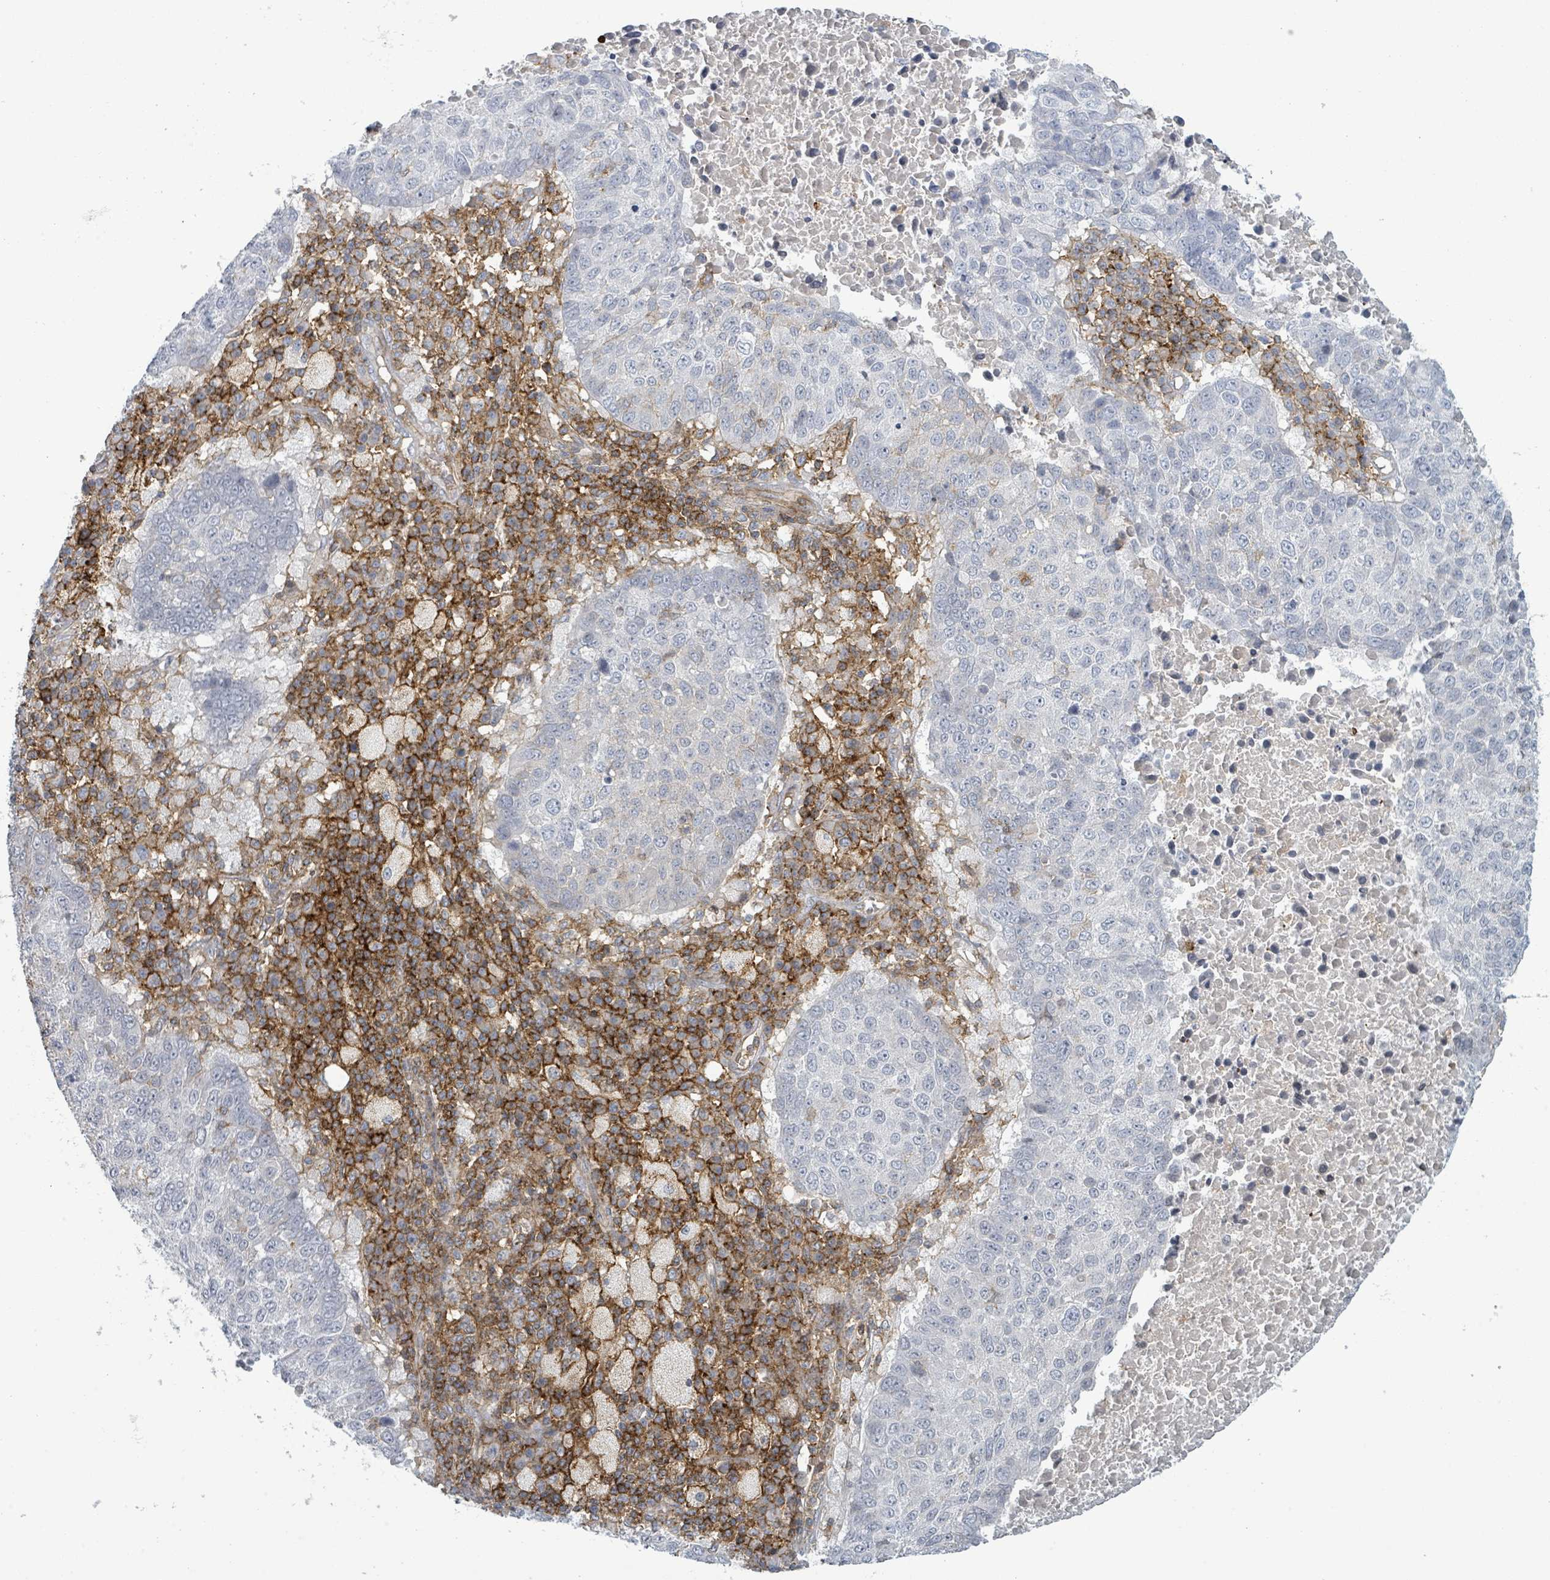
{"staining": {"intensity": "negative", "quantity": "none", "location": "none"}, "tissue": "lung cancer", "cell_type": "Tumor cells", "image_type": "cancer", "snomed": [{"axis": "morphology", "description": "Squamous cell carcinoma, NOS"}, {"axis": "topography", "description": "Lung"}], "caption": "A micrograph of lung squamous cell carcinoma stained for a protein shows no brown staining in tumor cells. (Immunohistochemistry (ihc), brightfield microscopy, high magnification).", "gene": "TNFRSF14", "patient": {"sex": "male", "age": 73}}